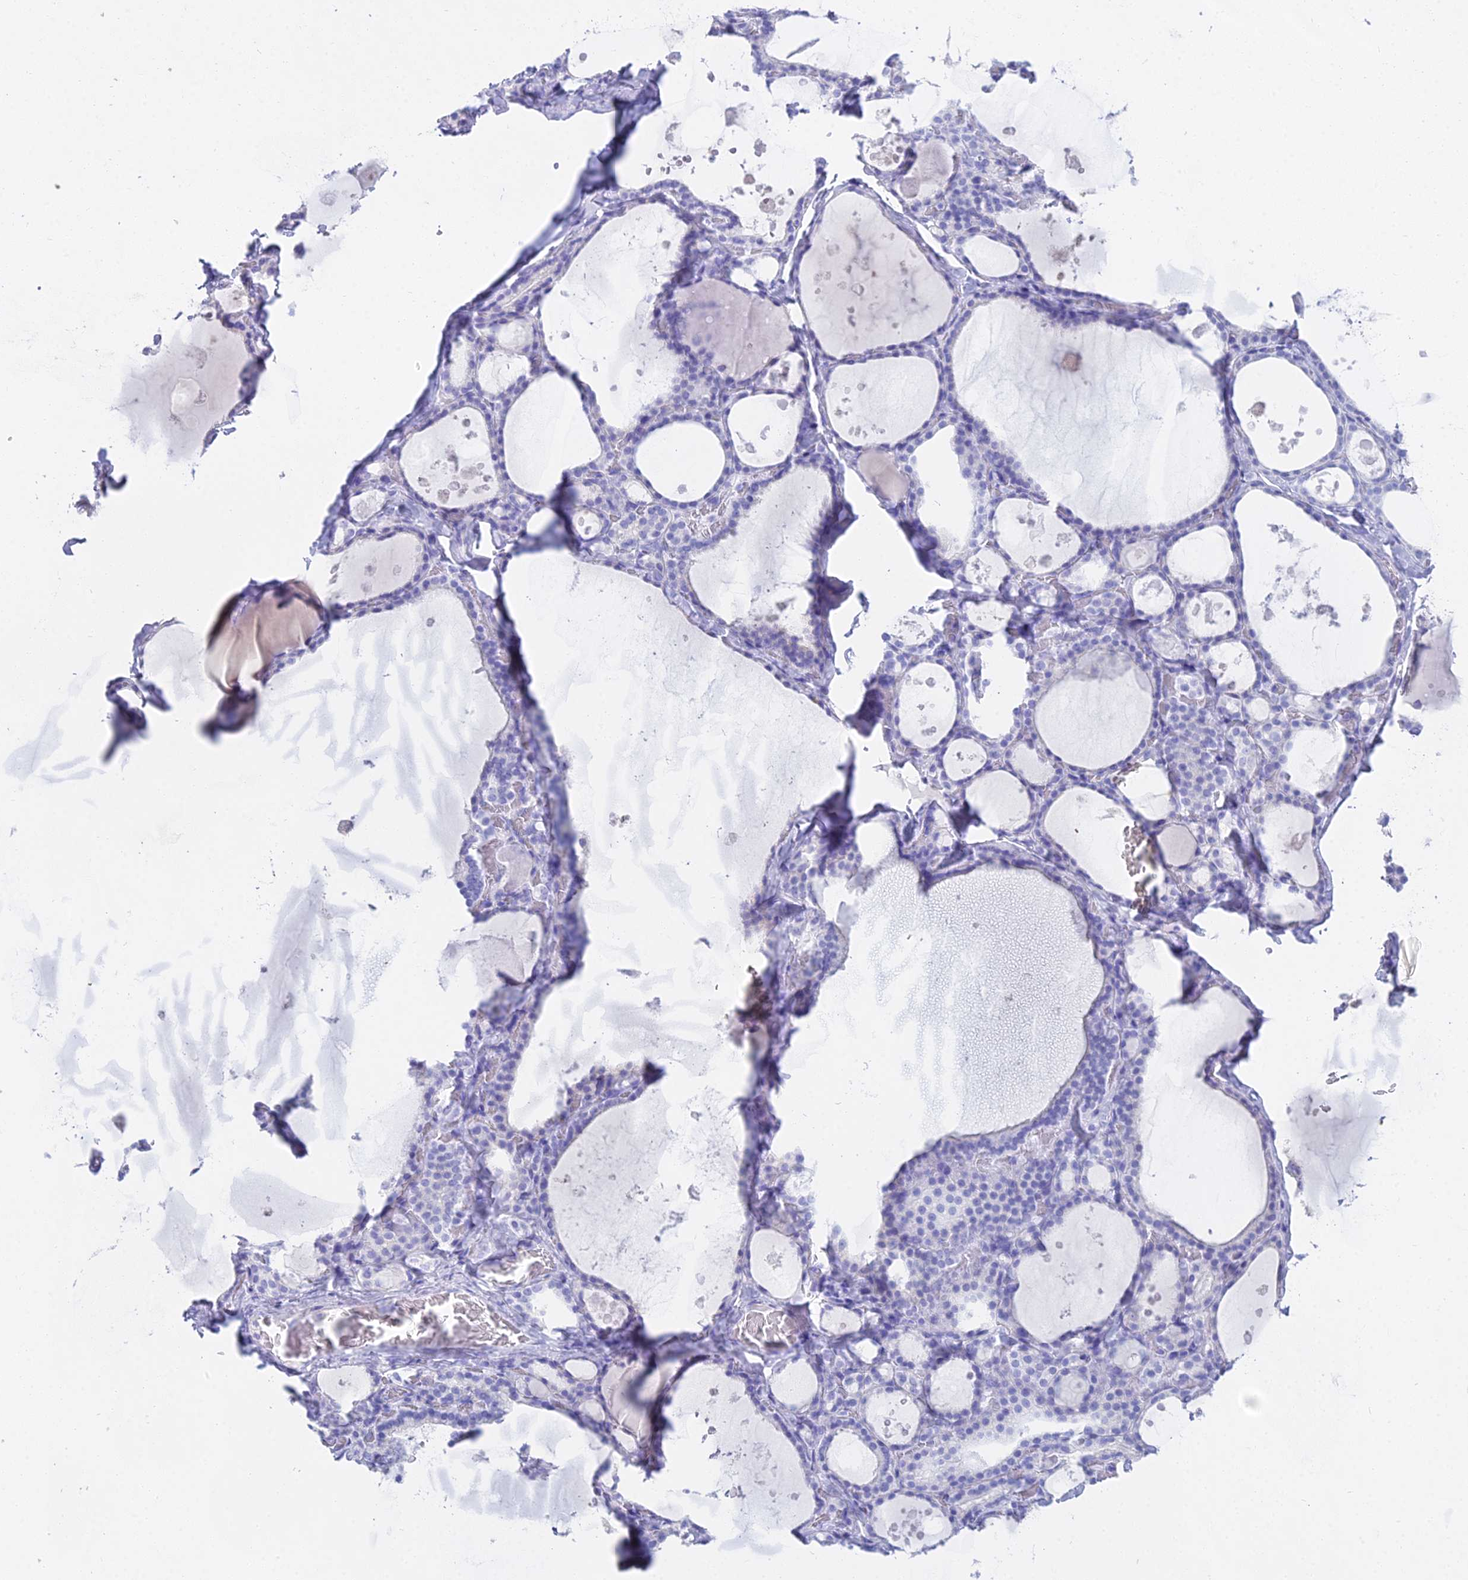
{"staining": {"intensity": "negative", "quantity": "none", "location": "none"}, "tissue": "thyroid gland", "cell_type": "Glandular cells", "image_type": "normal", "snomed": [{"axis": "morphology", "description": "Normal tissue, NOS"}, {"axis": "topography", "description": "Thyroid gland"}], "caption": "An image of thyroid gland stained for a protein shows no brown staining in glandular cells. Nuclei are stained in blue.", "gene": "CGB1", "patient": {"sex": "male", "age": 56}}